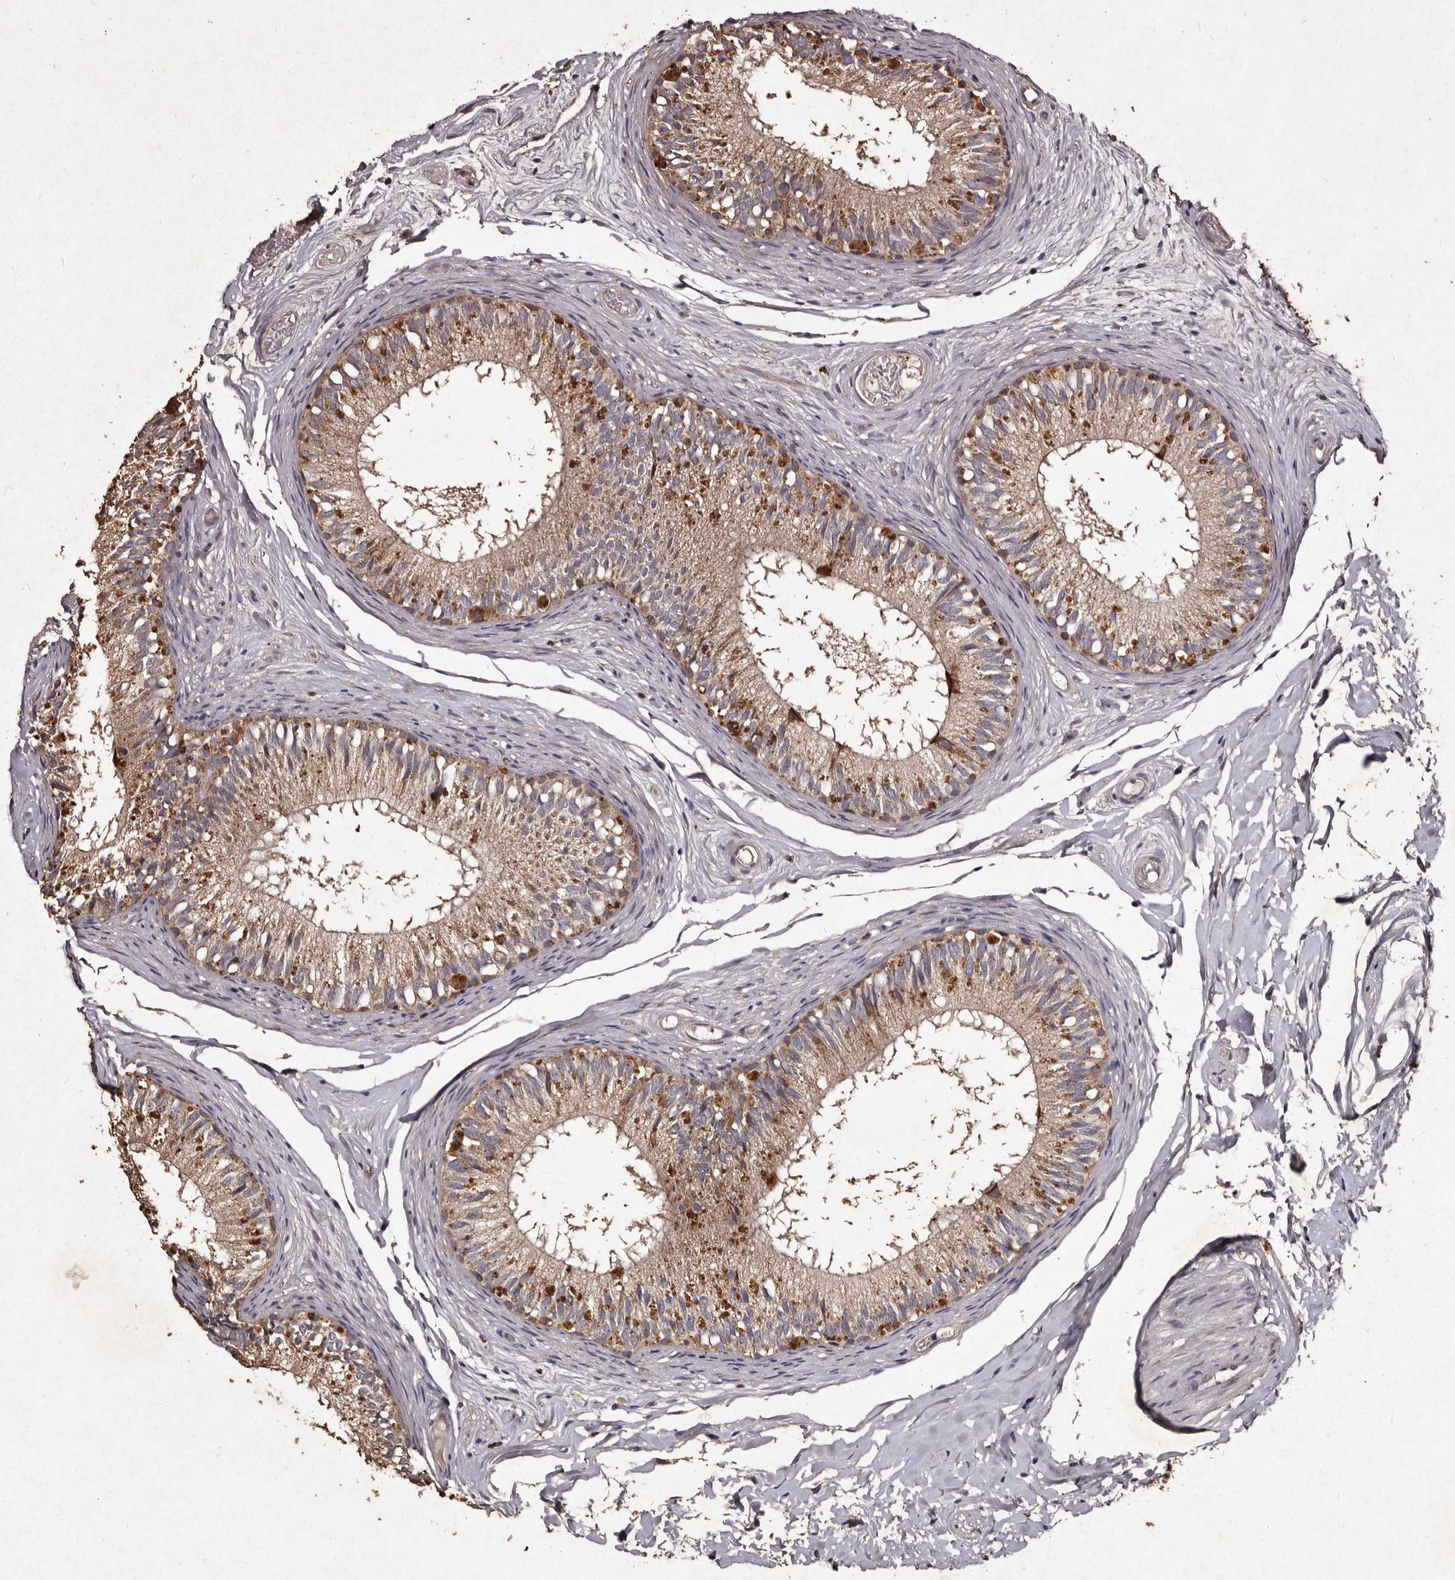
{"staining": {"intensity": "moderate", "quantity": ">75%", "location": "cytoplasmic/membranous"}, "tissue": "epididymis", "cell_type": "Glandular cells", "image_type": "normal", "snomed": [{"axis": "morphology", "description": "Normal tissue, NOS"}, {"axis": "topography", "description": "Epididymis"}], "caption": "The photomicrograph displays a brown stain indicating the presence of a protein in the cytoplasmic/membranous of glandular cells in epididymis. Using DAB (3,3'-diaminobenzidine) (brown) and hematoxylin (blue) stains, captured at high magnification using brightfield microscopy.", "gene": "TFB1M", "patient": {"sex": "male", "age": 46}}